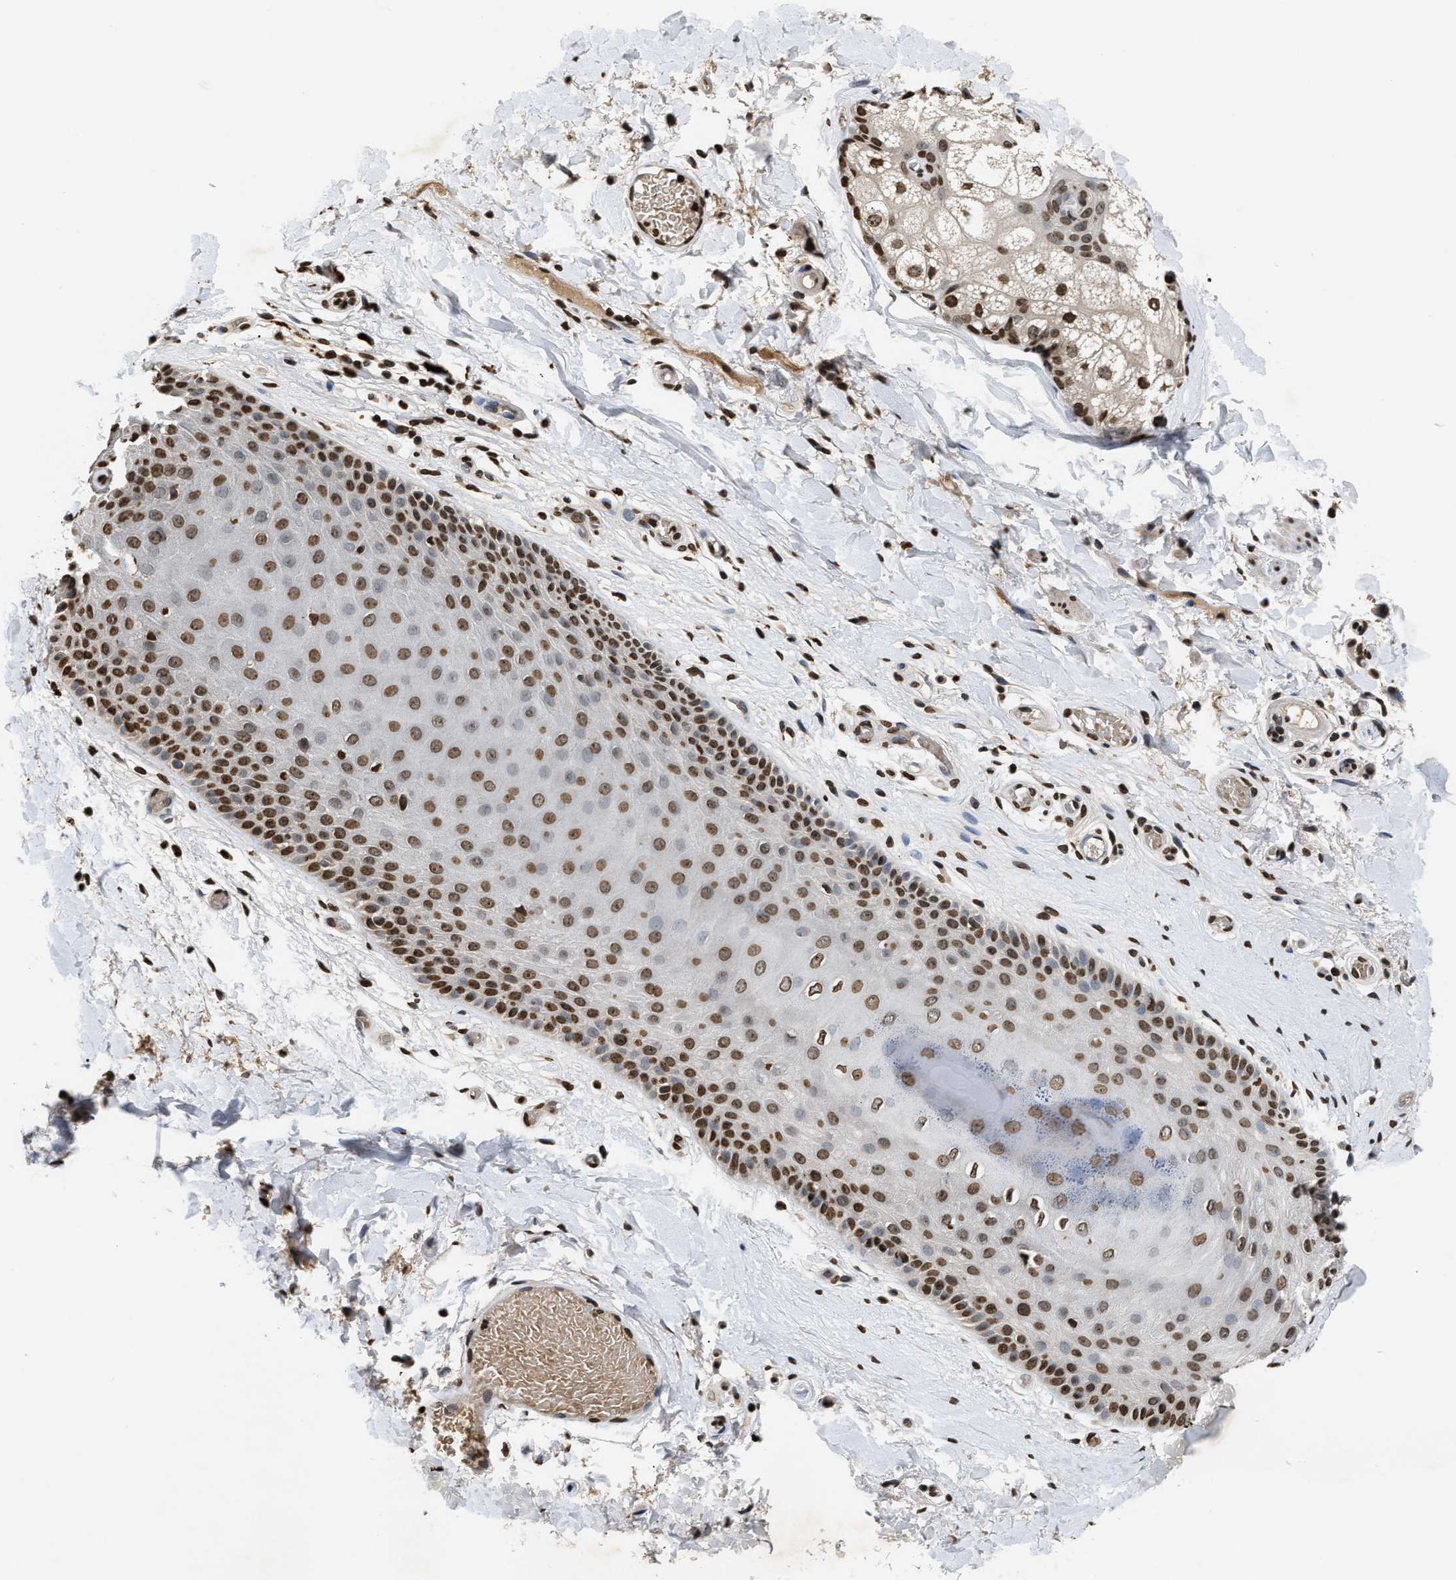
{"staining": {"intensity": "moderate", "quantity": ">75%", "location": "nuclear"}, "tissue": "skin", "cell_type": "Epidermal cells", "image_type": "normal", "snomed": [{"axis": "morphology", "description": "Normal tissue, NOS"}, {"axis": "topography", "description": "Vulva"}], "caption": "This is a photomicrograph of IHC staining of unremarkable skin, which shows moderate staining in the nuclear of epidermal cells.", "gene": "DNASE1L3", "patient": {"sex": "female", "age": 73}}